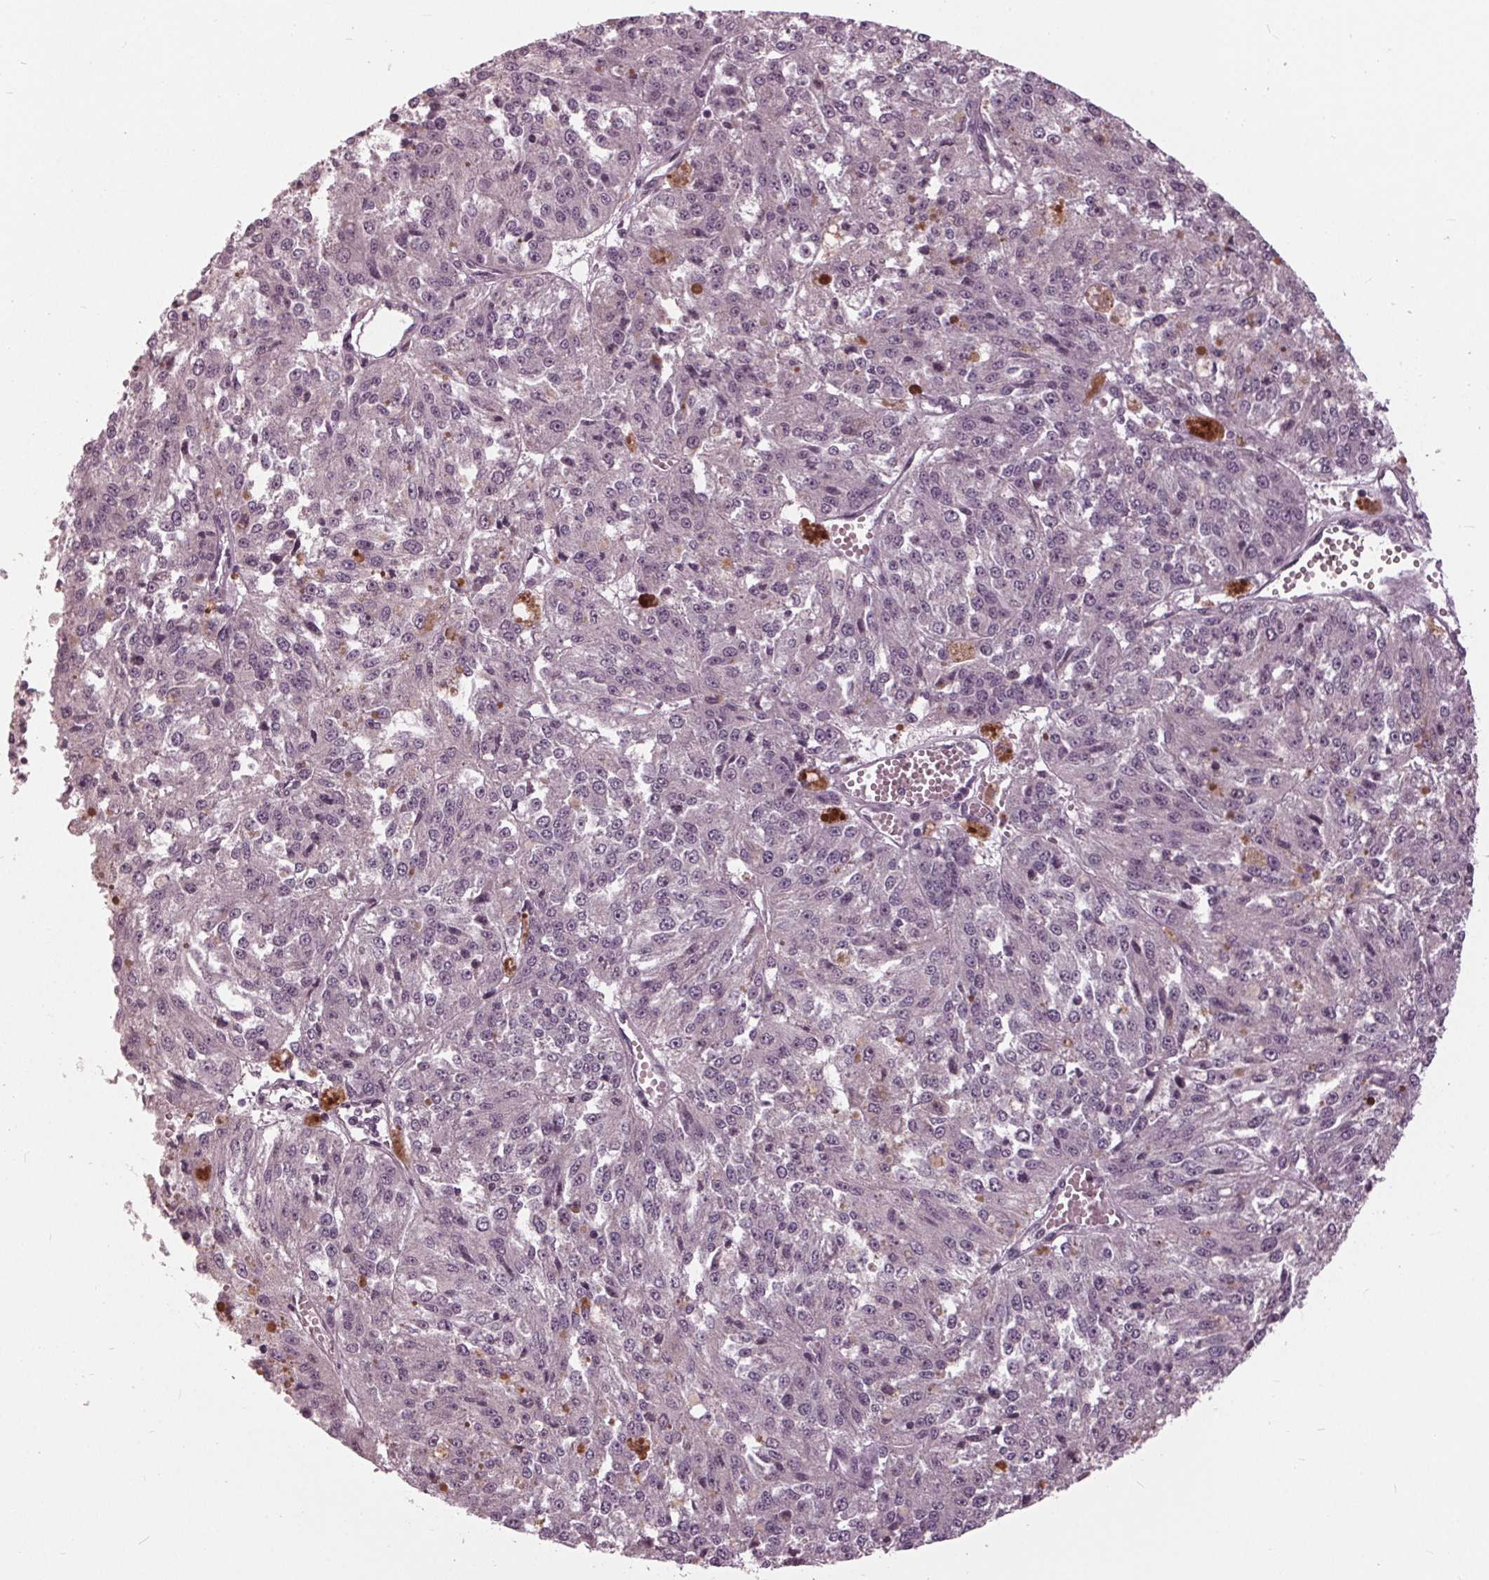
{"staining": {"intensity": "negative", "quantity": "none", "location": "none"}, "tissue": "melanoma", "cell_type": "Tumor cells", "image_type": "cancer", "snomed": [{"axis": "morphology", "description": "Malignant melanoma, Metastatic site"}, {"axis": "topography", "description": "Lymph node"}], "caption": "This is an IHC micrograph of melanoma. There is no staining in tumor cells.", "gene": "SIGLEC6", "patient": {"sex": "female", "age": 64}}